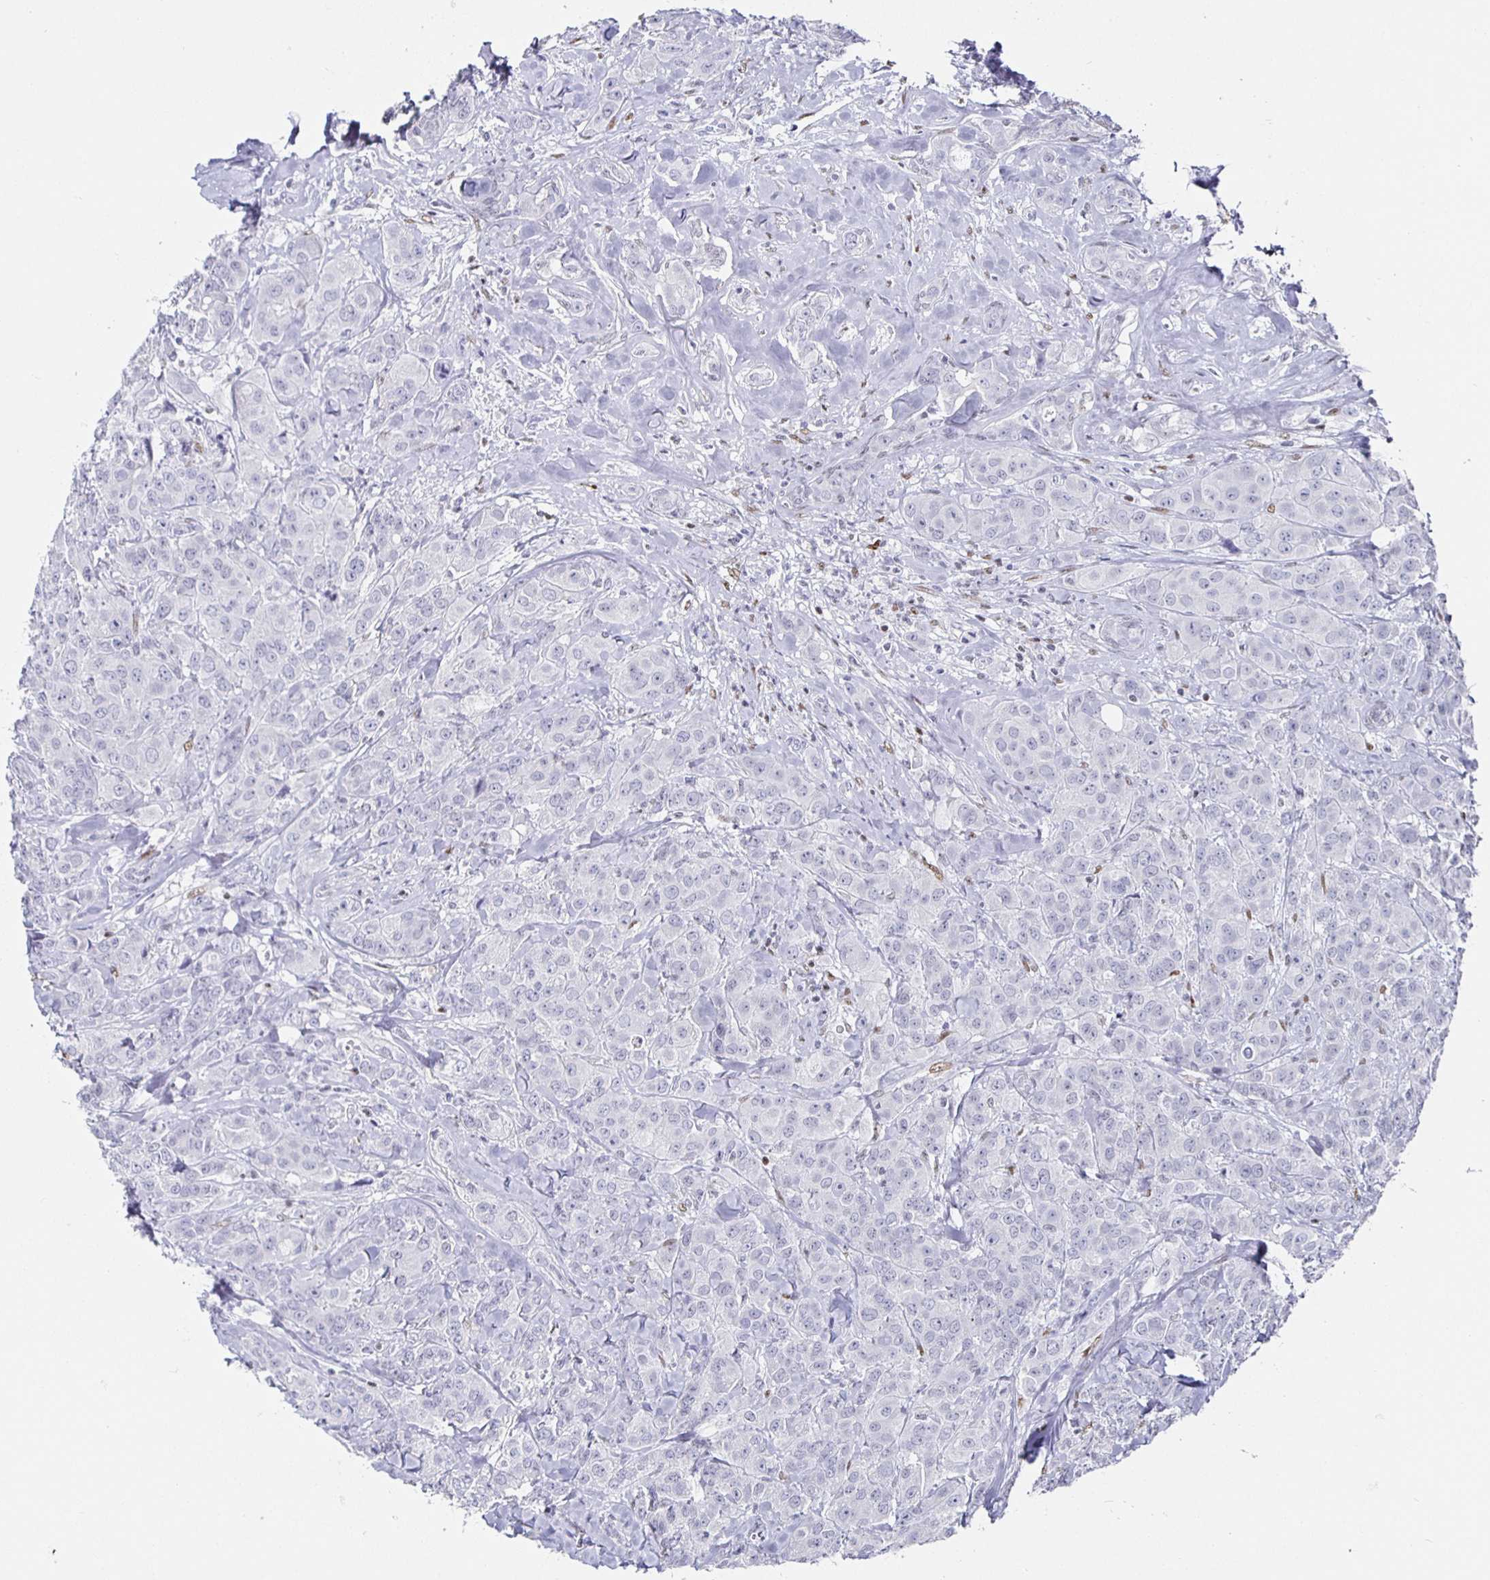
{"staining": {"intensity": "negative", "quantity": "none", "location": "none"}, "tissue": "breast cancer", "cell_type": "Tumor cells", "image_type": "cancer", "snomed": [{"axis": "morphology", "description": "Normal tissue, NOS"}, {"axis": "morphology", "description": "Duct carcinoma"}, {"axis": "topography", "description": "Breast"}], "caption": "Tumor cells are negative for protein expression in human infiltrating ductal carcinoma (breast). (Stains: DAB immunohistochemistry with hematoxylin counter stain, Microscopy: brightfield microscopy at high magnification).", "gene": "RUNX2", "patient": {"sex": "female", "age": 43}}